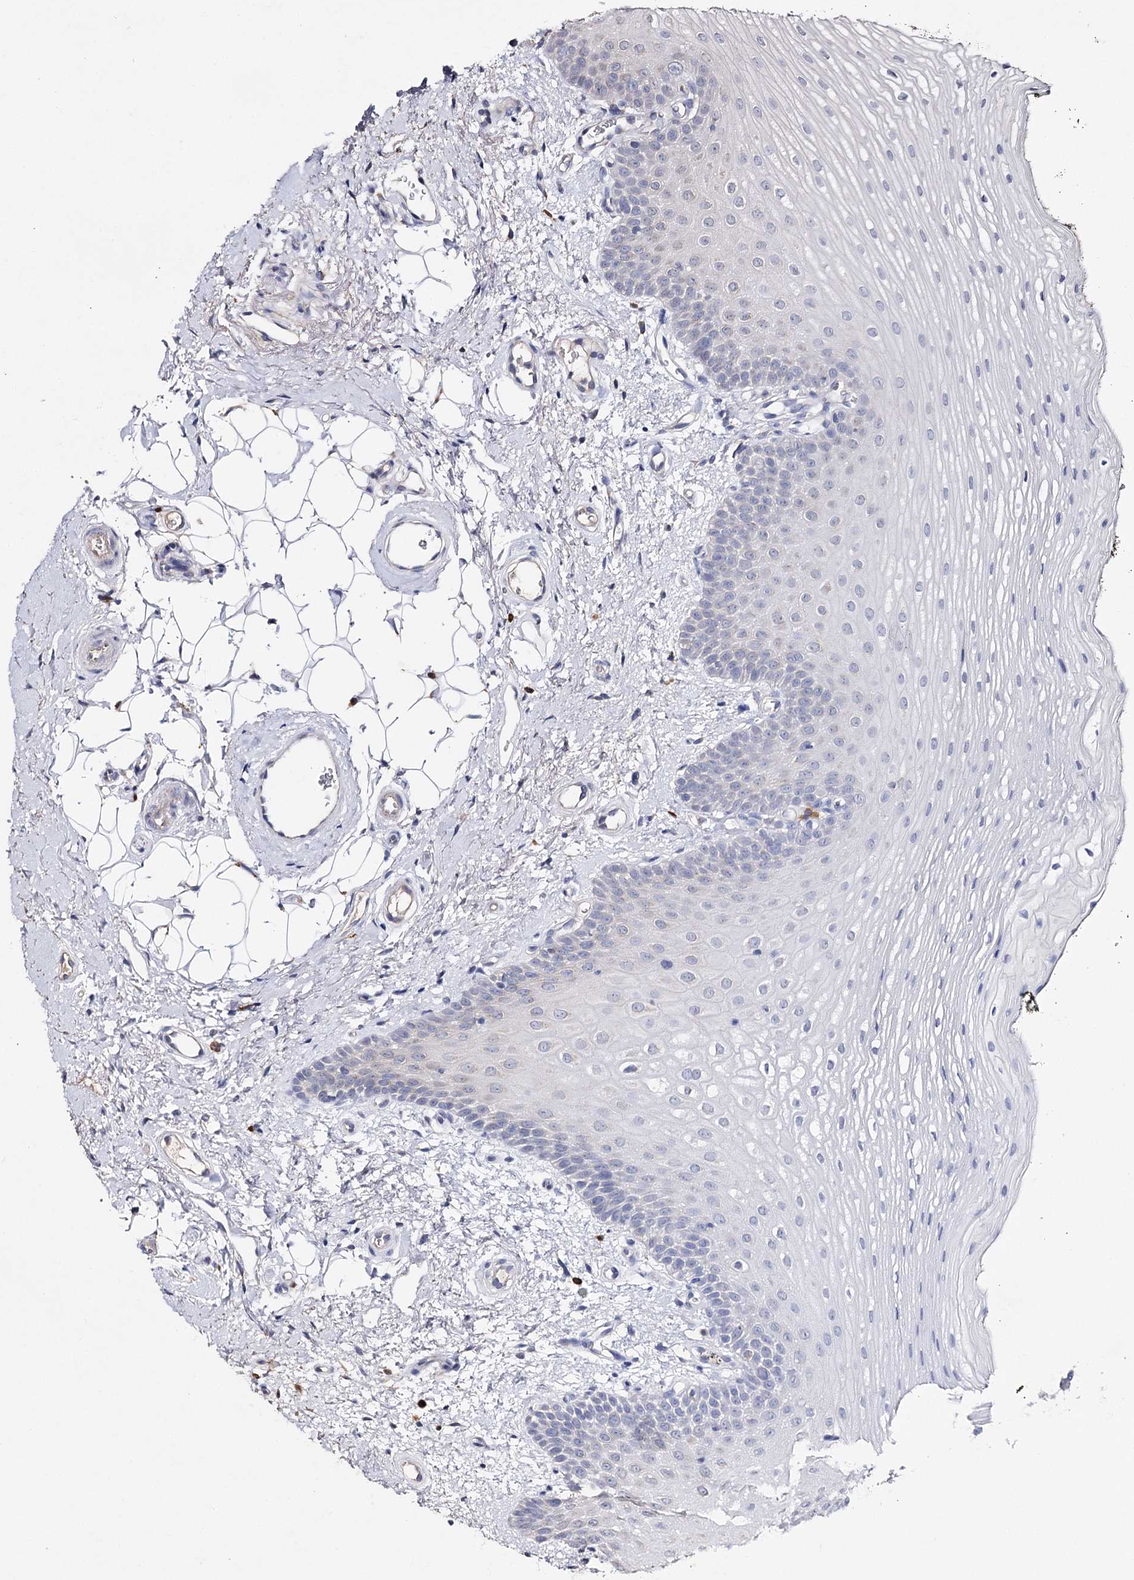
{"staining": {"intensity": "negative", "quantity": "none", "location": "none"}, "tissue": "oral mucosa", "cell_type": "Squamous epithelial cells", "image_type": "normal", "snomed": [{"axis": "morphology", "description": "No evidence of malignacy"}, {"axis": "topography", "description": "Oral tissue"}, {"axis": "topography", "description": "Head-Neck"}], "caption": "Immunohistochemistry of unremarkable human oral mucosa demonstrates no positivity in squamous epithelial cells.", "gene": "IL1RAP", "patient": {"sex": "male", "age": 68}}